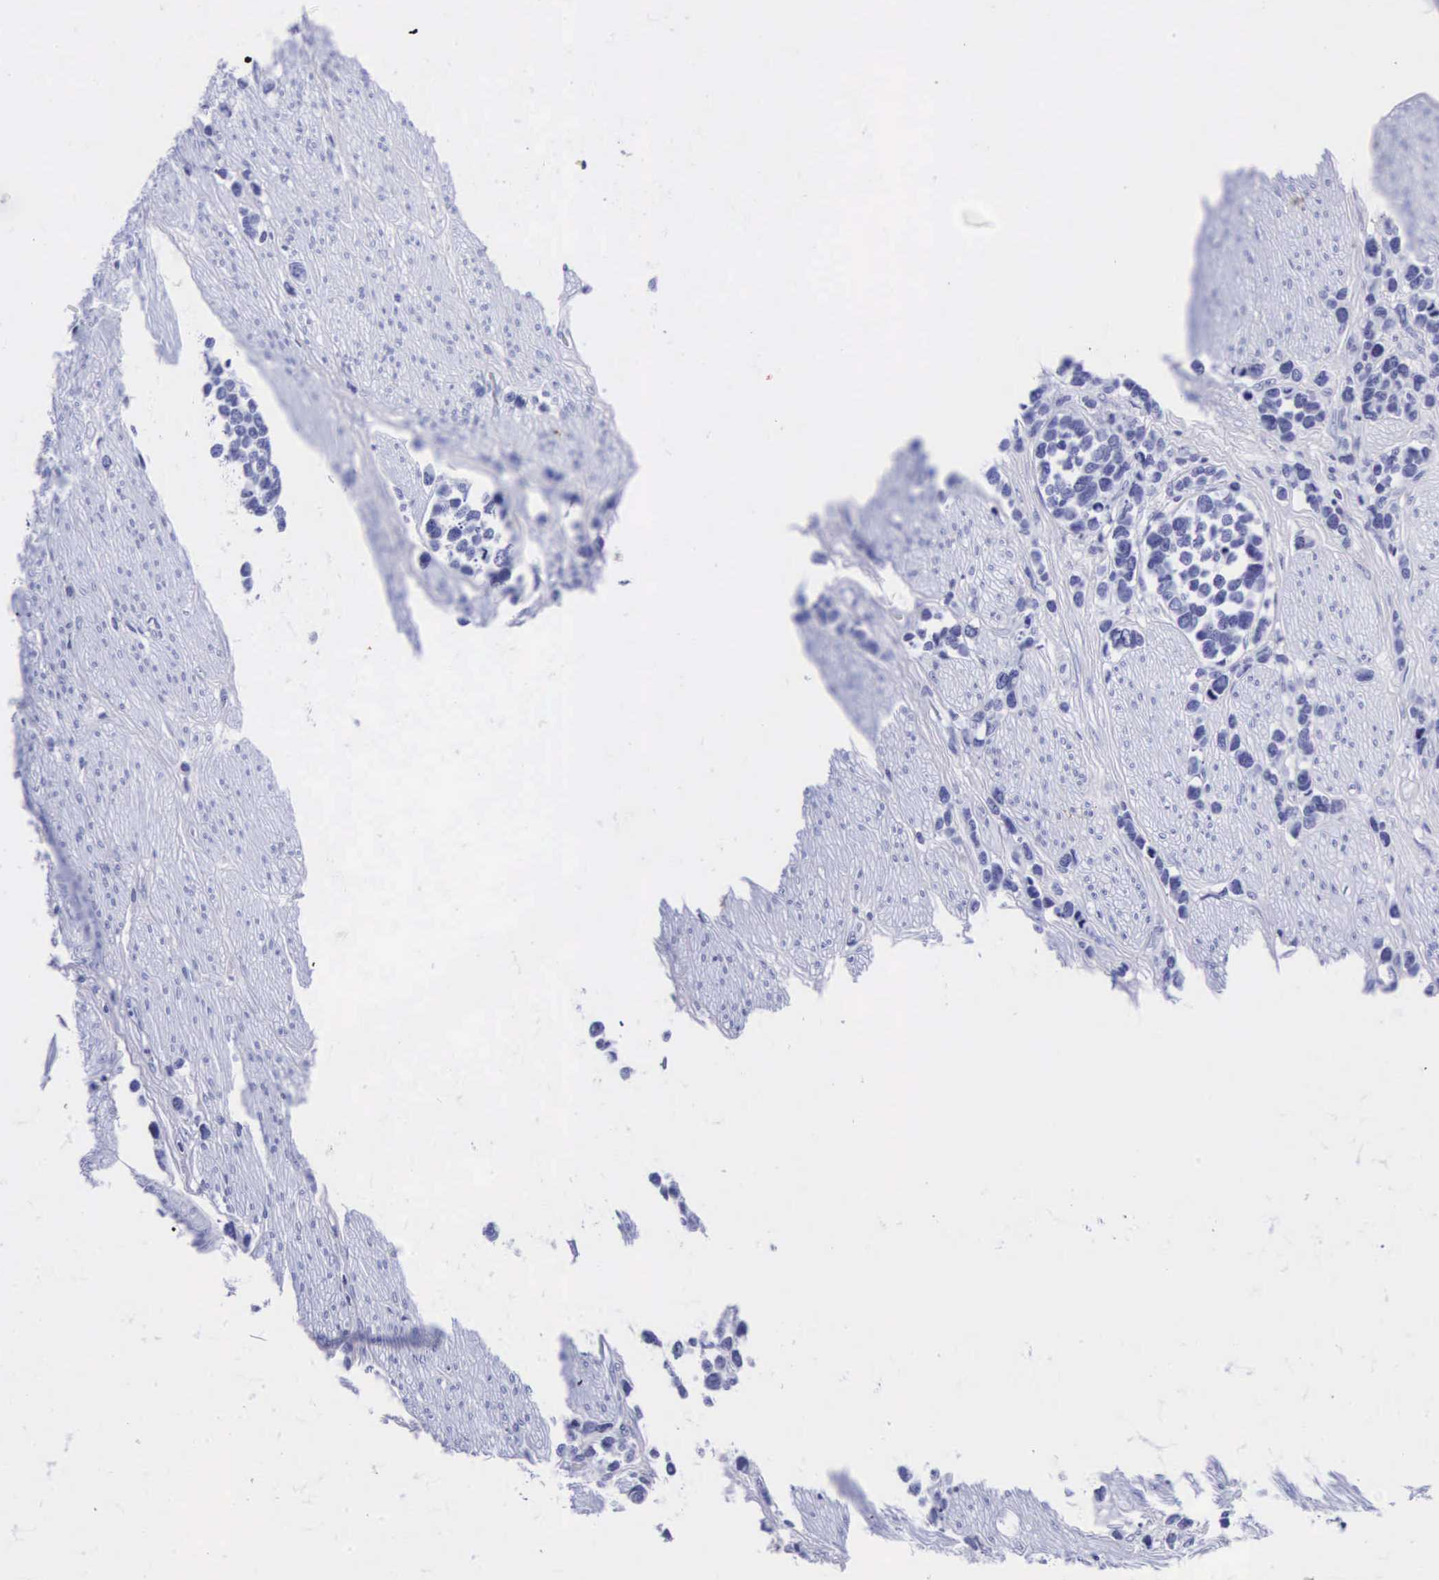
{"staining": {"intensity": "negative", "quantity": "none", "location": "none"}, "tissue": "stomach cancer", "cell_type": "Tumor cells", "image_type": "cancer", "snomed": [{"axis": "morphology", "description": "Adenocarcinoma, NOS"}, {"axis": "topography", "description": "Stomach, upper"}], "caption": "A histopathology image of human stomach adenocarcinoma is negative for staining in tumor cells.", "gene": "CGB3", "patient": {"sex": "male", "age": 71}}